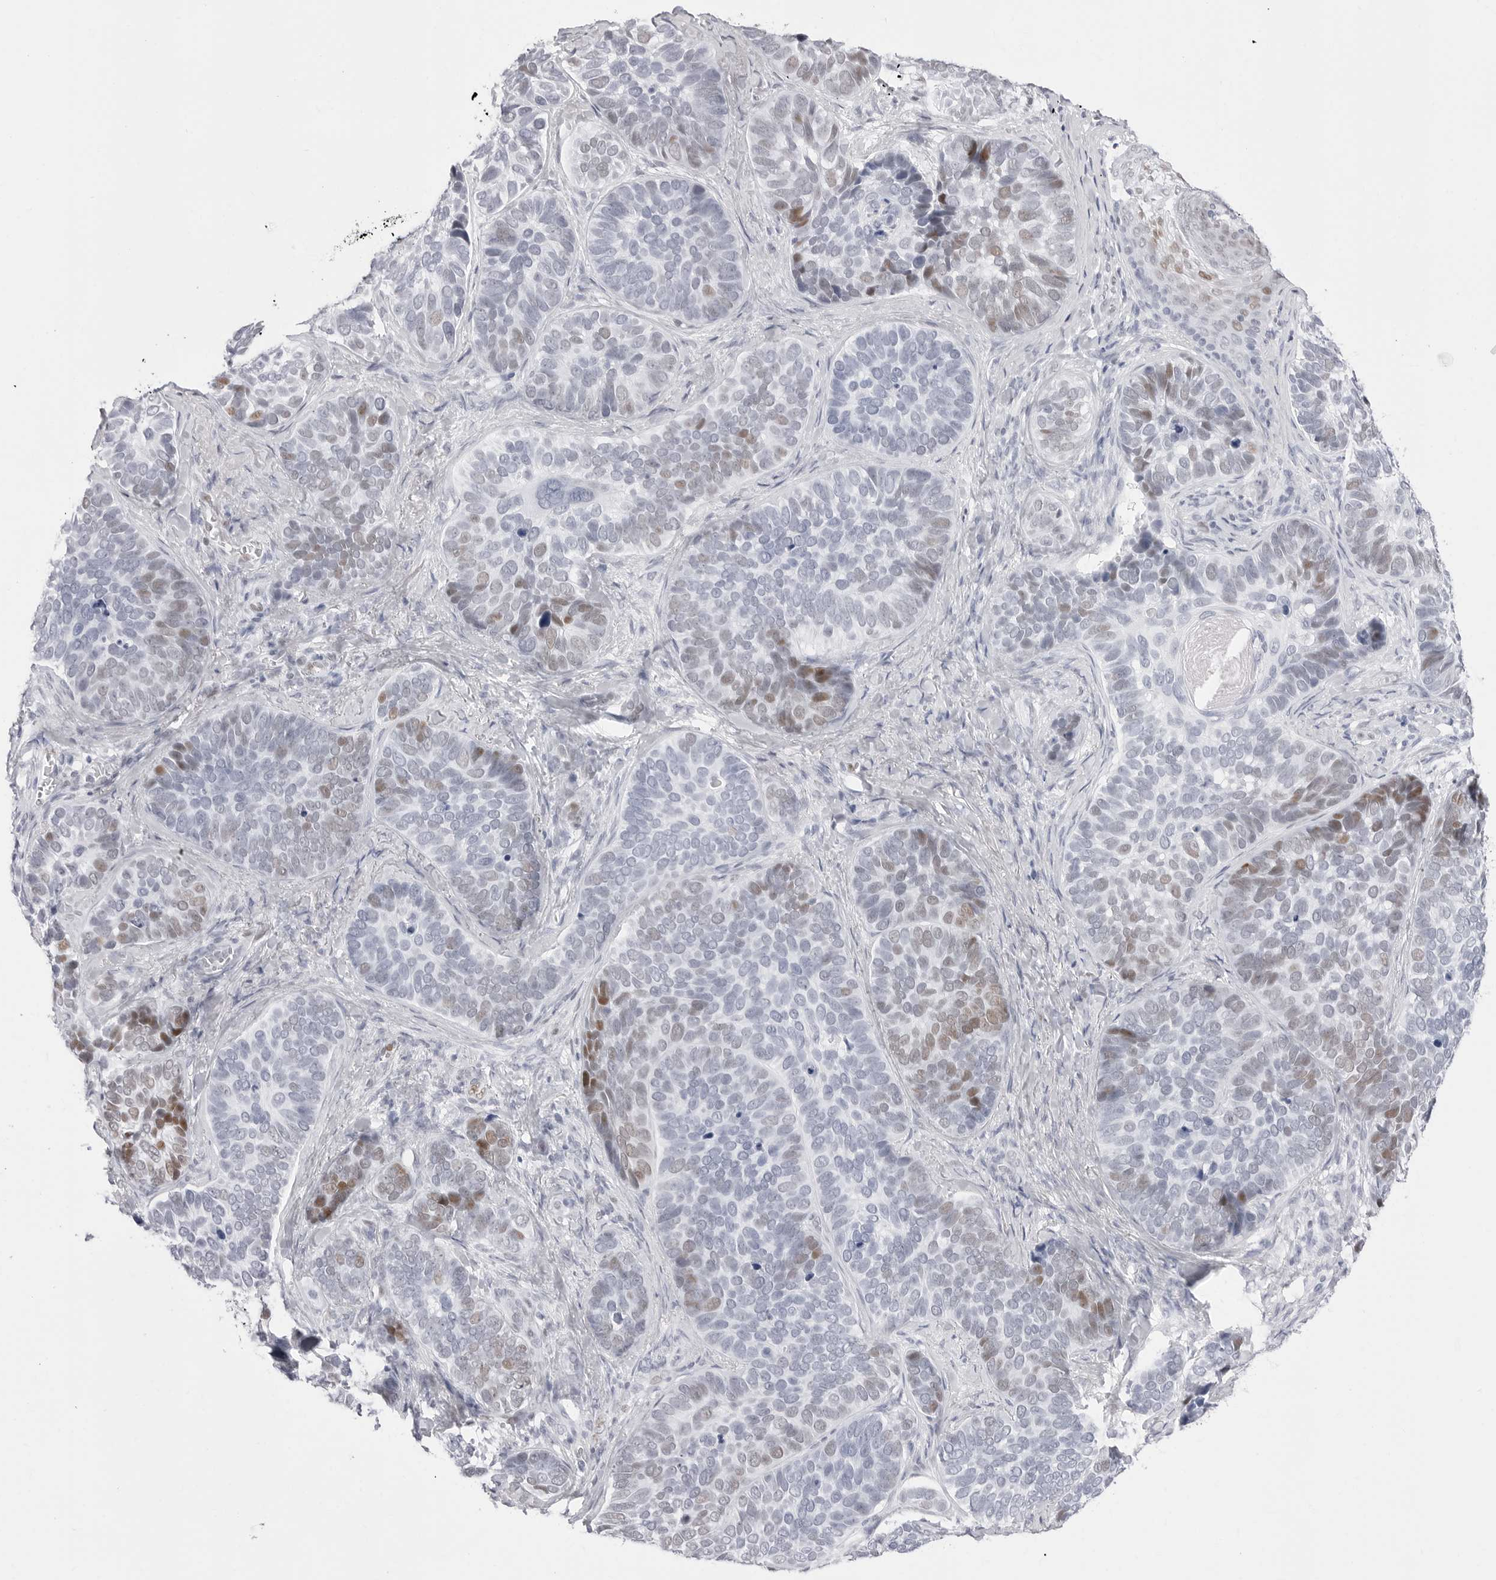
{"staining": {"intensity": "moderate", "quantity": "<25%", "location": "nuclear"}, "tissue": "skin cancer", "cell_type": "Tumor cells", "image_type": "cancer", "snomed": [{"axis": "morphology", "description": "Basal cell carcinoma"}, {"axis": "topography", "description": "Skin"}], "caption": "Protein expression analysis of human basal cell carcinoma (skin) reveals moderate nuclear positivity in about <25% of tumor cells.", "gene": "NASP", "patient": {"sex": "male", "age": 62}}